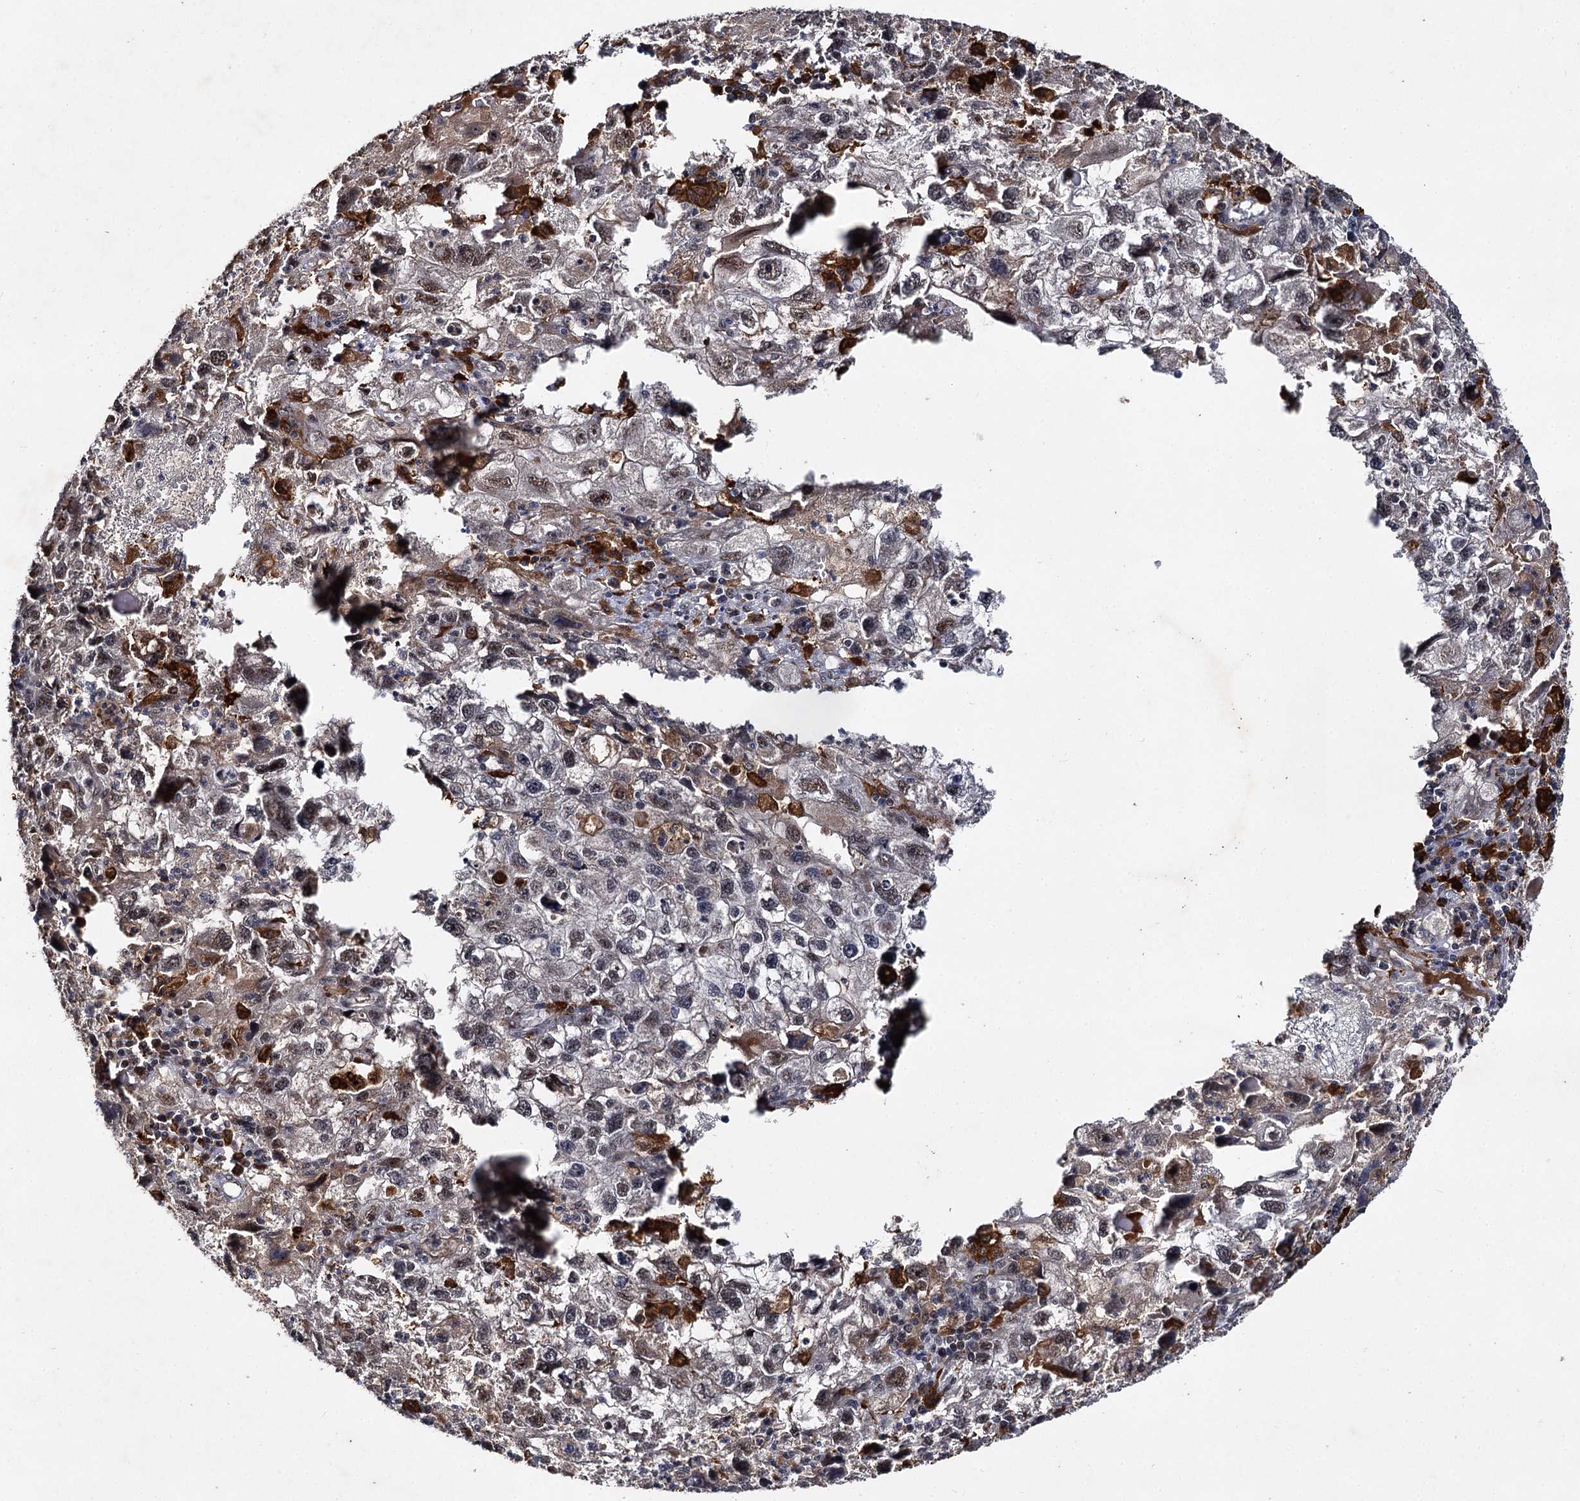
{"staining": {"intensity": "moderate", "quantity": "<25%", "location": "cytoplasmic/membranous,nuclear"}, "tissue": "endometrial cancer", "cell_type": "Tumor cells", "image_type": "cancer", "snomed": [{"axis": "morphology", "description": "Adenocarcinoma, NOS"}, {"axis": "topography", "description": "Endometrium"}], "caption": "A high-resolution photomicrograph shows IHC staining of adenocarcinoma (endometrial), which displays moderate cytoplasmic/membranous and nuclear expression in approximately <25% of tumor cells.", "gene": "BUD13", "patient": {"sex": "female", "age": 49}}